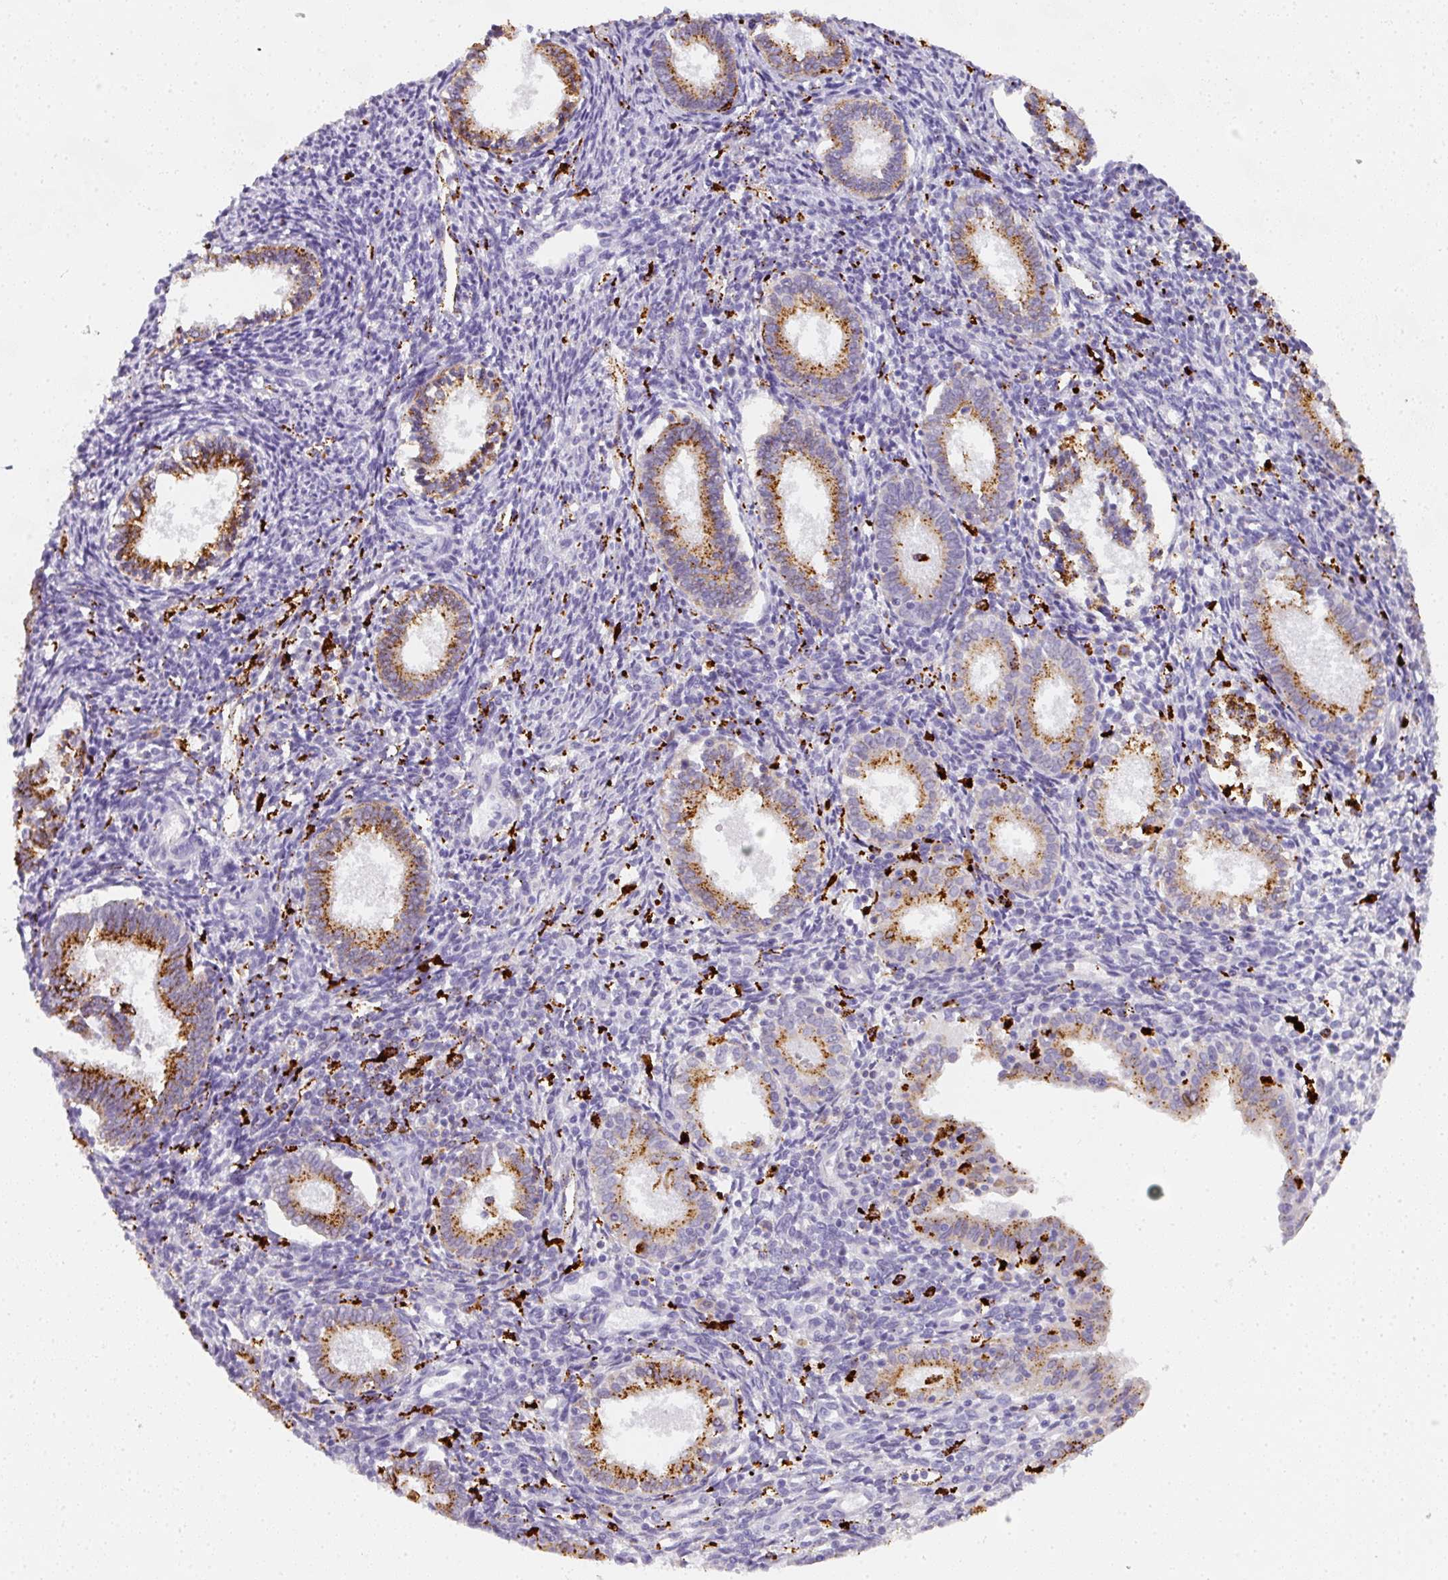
{"staining": {"intensity": "negative", "quantity": "none", "location": "none"}, "tissue": "endometrium", "cell_type": "Cells in endometrial stroma", "image_type": "normal", "snomed": [{"axis": "morphology", "description": "Normal tissue, NOS"}, {"axis": "topography", "description": "Endometrium"}], "caption": "Photomicrograph shows no protein staining in cells in endometrial stroma of normal endometrium.", "gene": "MMACHC", "patient": {"sex": "female", "age": 41}}